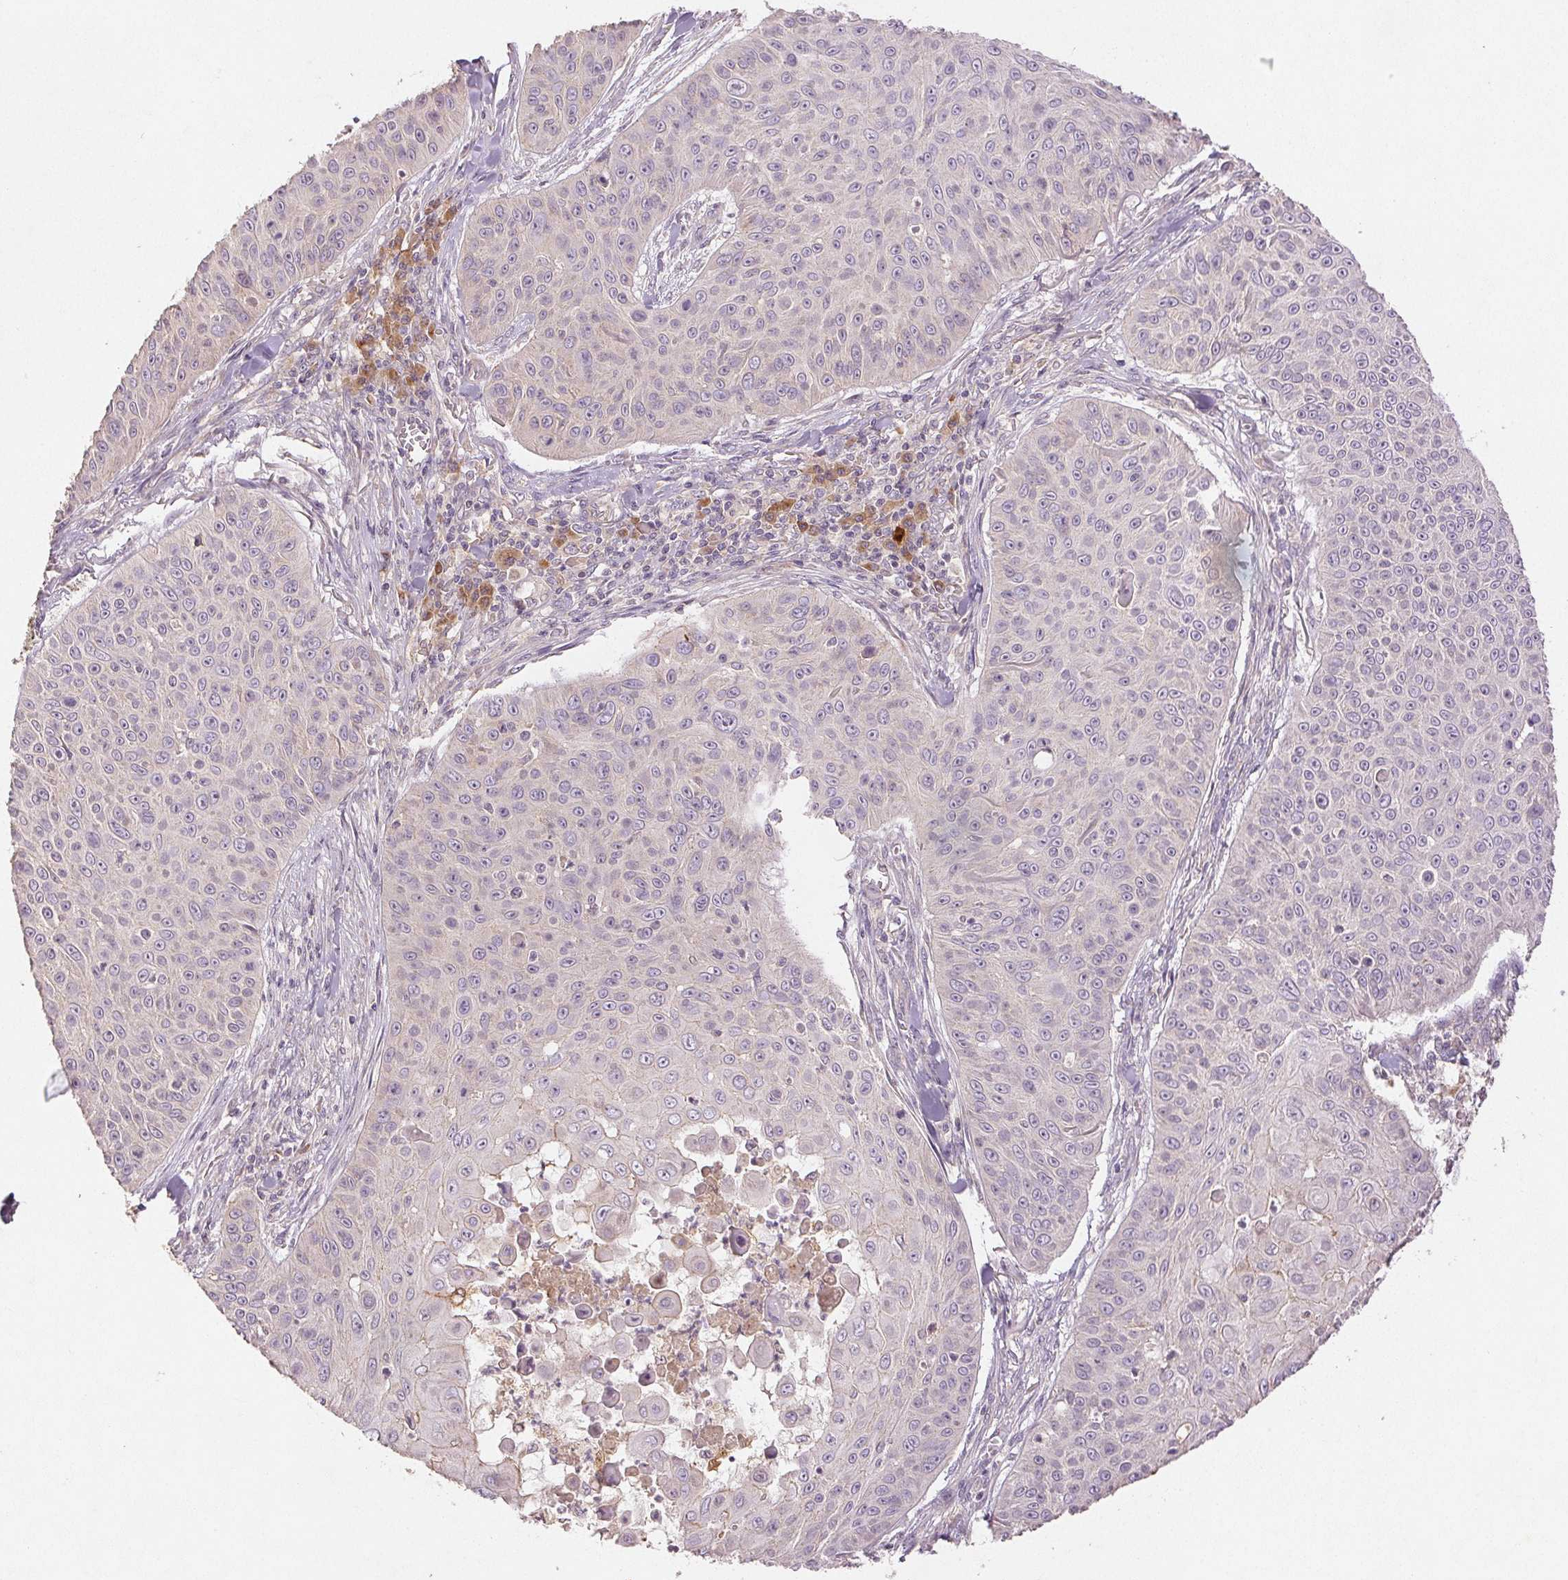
{"staining": {"intensity": "negative", "quantity": "none", "location": "none"}, "tissue": "skin cancer", "cell_type": "Tumor cells", "image_type": "cancer", "snomed": [{"axis": "morphology", "description": "Squamous cell carcinoma, NOS"}, {"axis": "topography", "description": "Skin"}], "caption": "This is a histopathology image of immunohistochemistry staining of skin cancer, which shows no expression in tumor cells. (DAB immunohistochemistry (IHC), high magnification).", "gene": "YIF1B", "patient": {"sex": "male", "age": 82}}